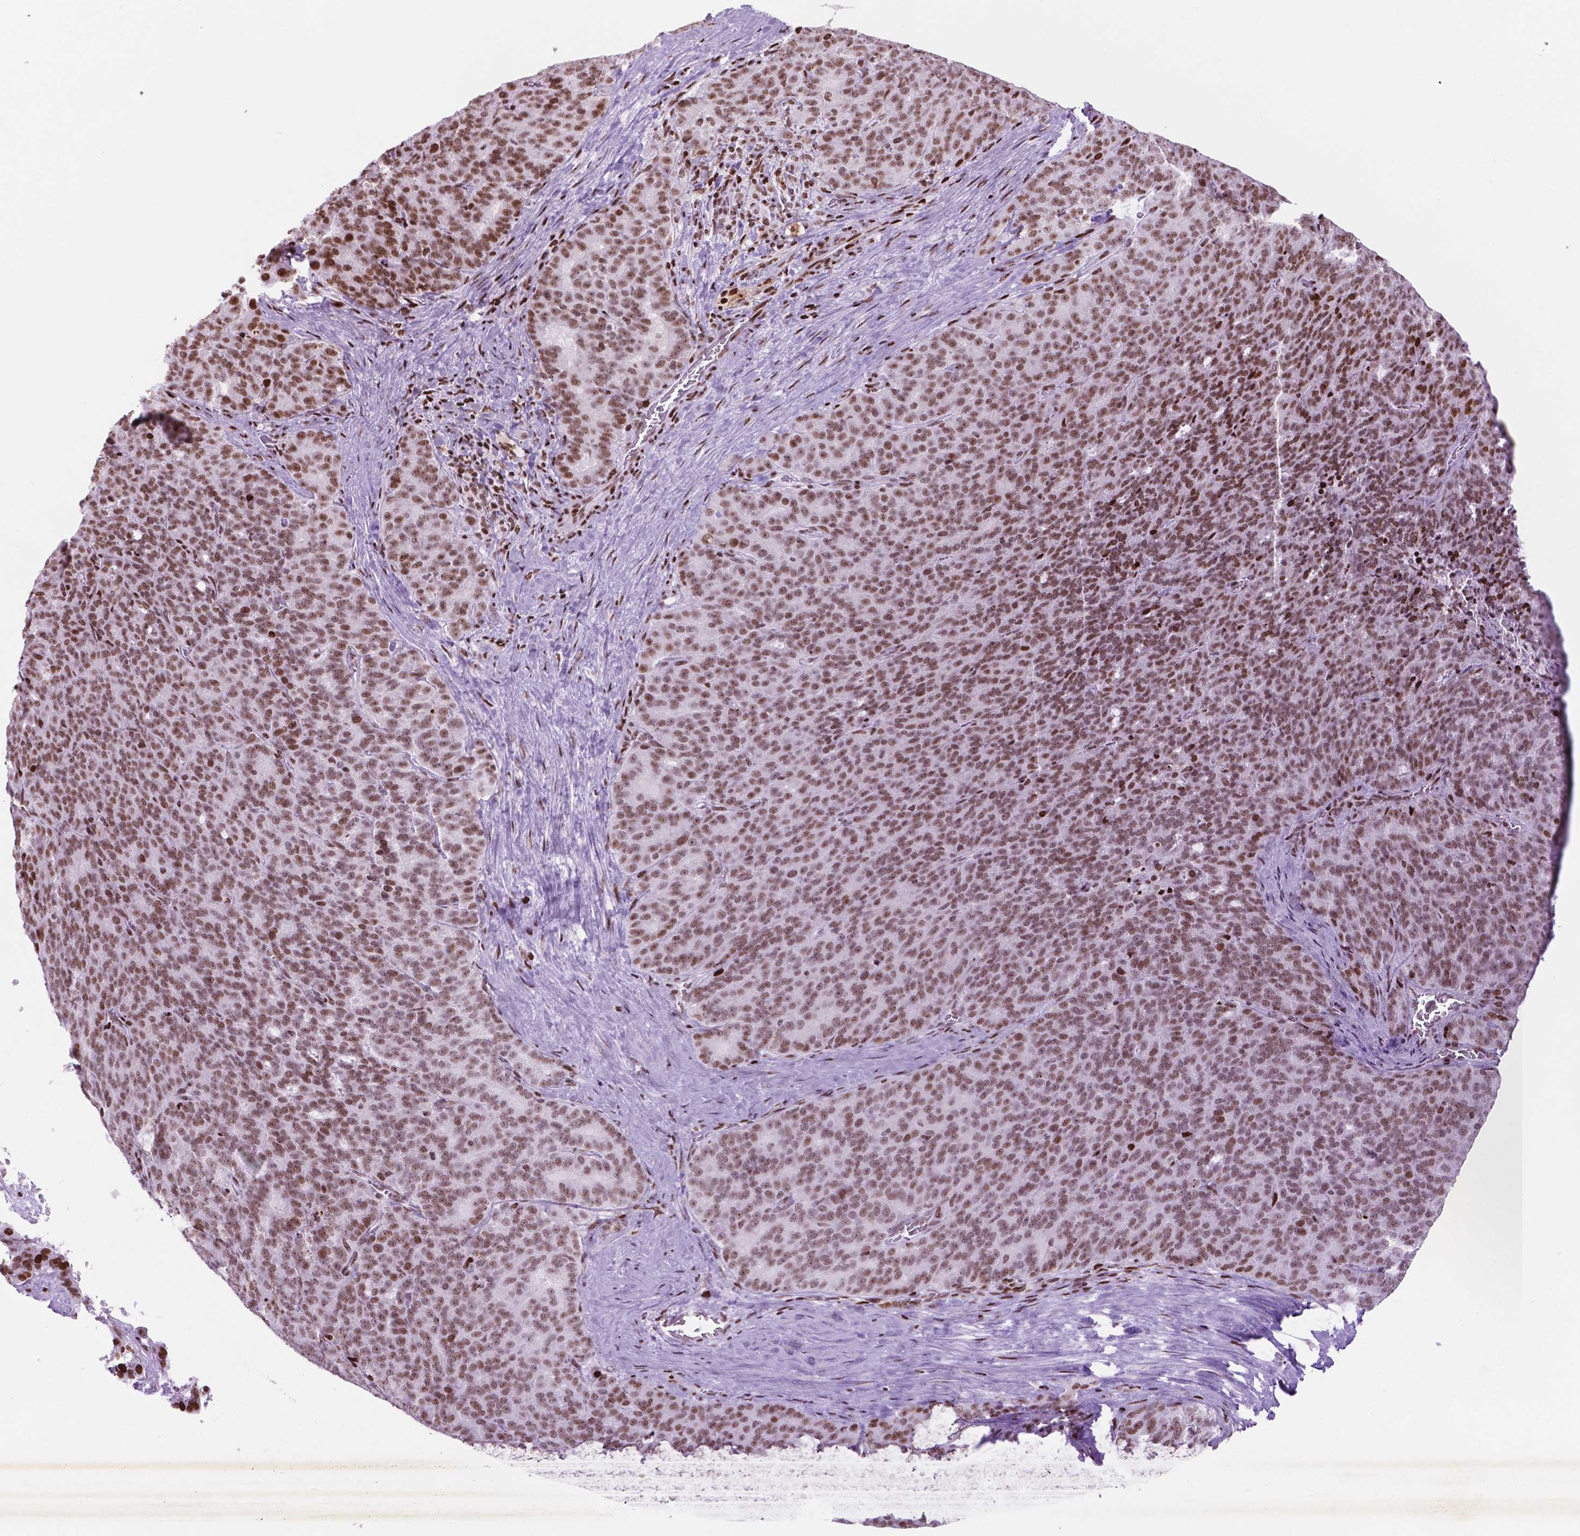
{"staining": {"intensity": "moderate", "quantity": ">75%", "location": "nuclear"}, "tissue": "liver cancer", "cell_type": "Tumor cells", "image_type": "cancer", "snomed": [{"axis": "morphology", "description": "Cholangiocarcinoma"}, {"axis": "topography", "description": "Liver"}], "caption": "Immunohistochemical staining of liver cholangiocarcinoma demonstrates medium levels of moderate nuclear protein positivity in approximately >75% of tumor cells.", "gene": "TMEM250", "patient": {"sex": "female", "age": 47}}